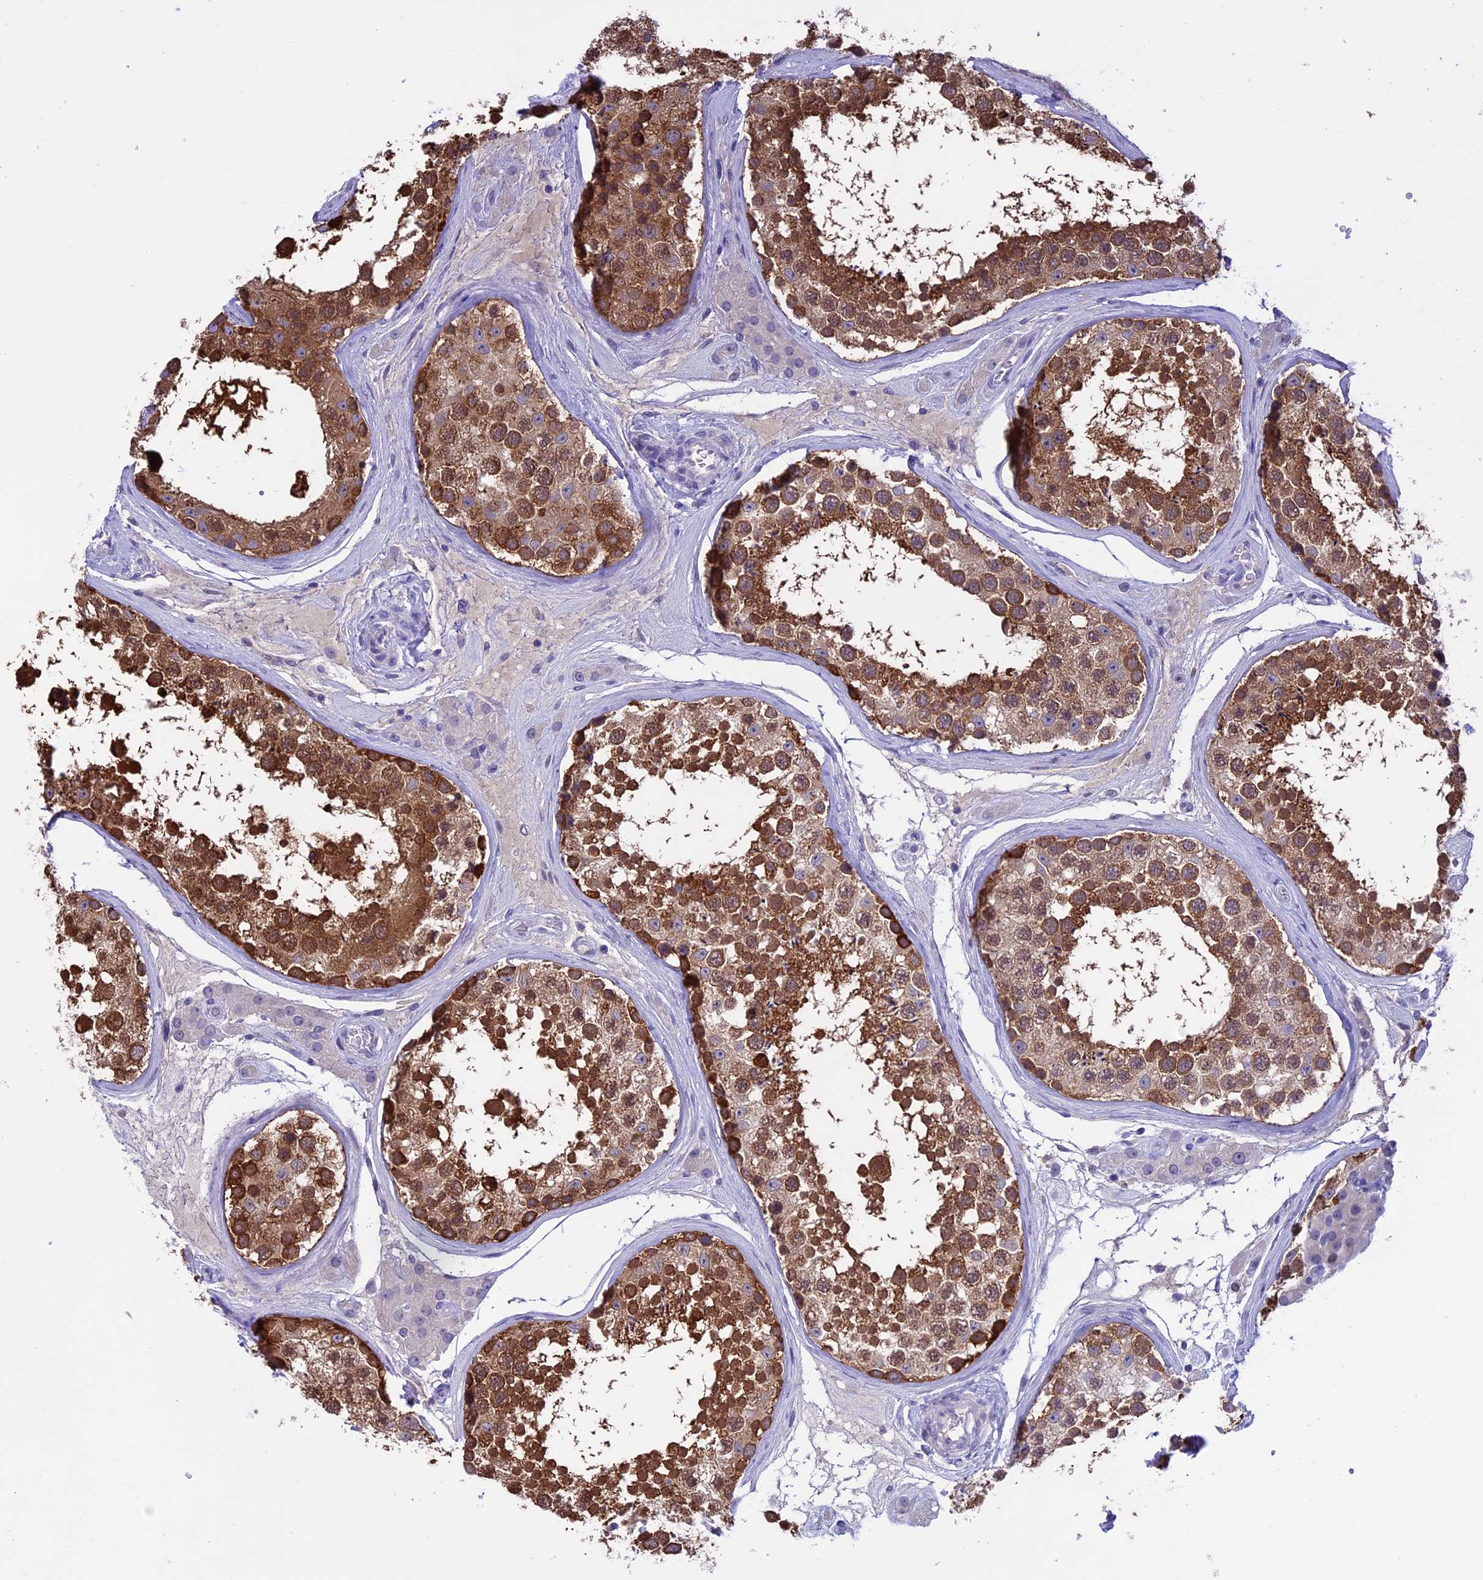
{"staining": {"intensity": "strong", "quantity": ">75%", "location": "cytoplasmic/membranous"}, "tissue": "testis", "cell_type": "Cells in seminiferous ducts", "image_type": "normal", "snomed": [{"axis": "morphology", "description": "Normal tissue, NOS"}, {"axis": "topography", "description": "Testis"}], "caption": "This is an image of immunohistochemistry (IHC) staining of benign testis, which shows strong staining in the cytoplasmic/membranous of cells in seminiferous ducts.", "gene": "XKR7", "patient": {"sex": "male", "age": 46}}